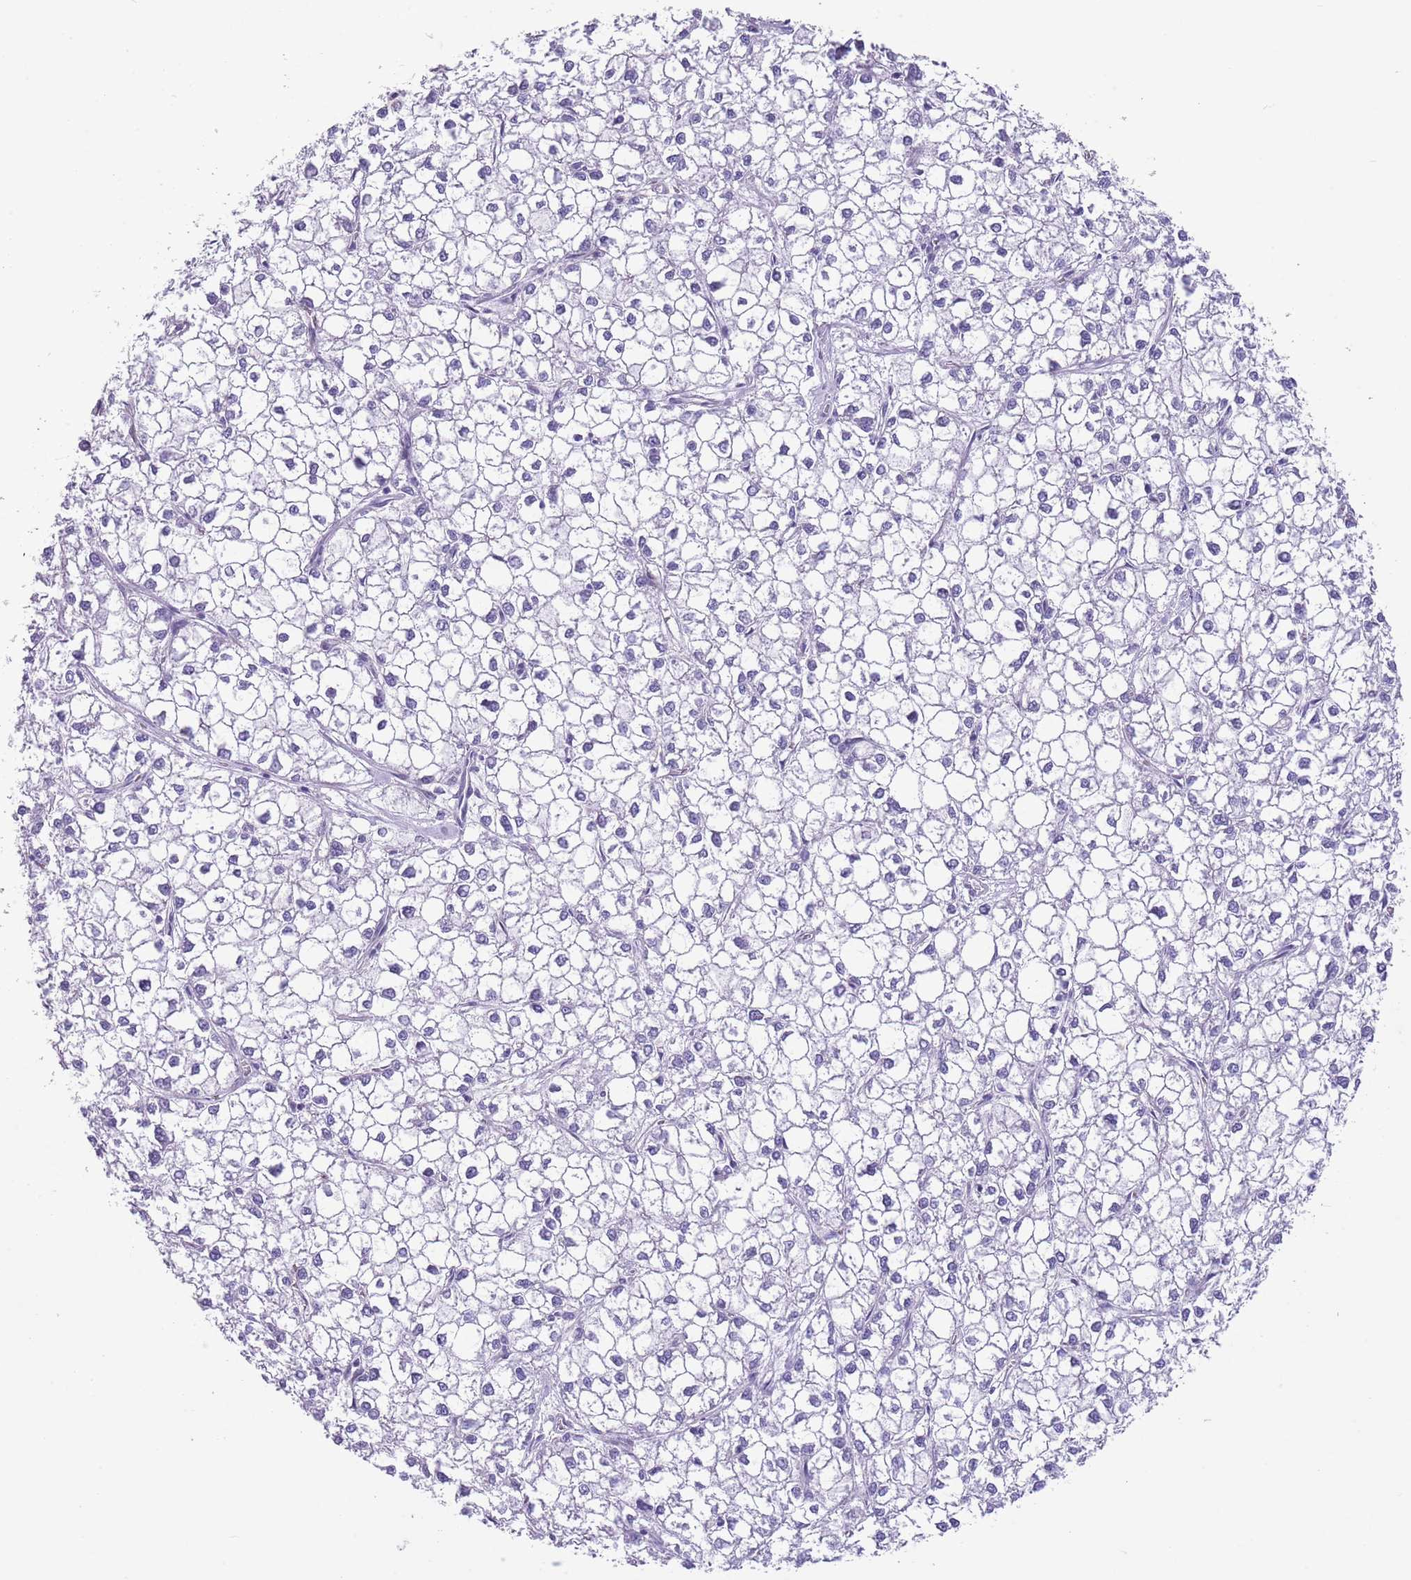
{"staining": {"intensity": "negative", "quantity": "none", "location": "none"}, "tissue": "liver cancer", "cell_type": "Tumor cells", "image_type": "cancer", "snomed": [{"axis": "morphology", "description": "Carcinoma, Hepatocellular, NOS"}, {"axis": "topography", "description": "Liver"}], "caption": "Tumor cells show no significant protein positivity in liver cancer (hepatocellular carcinoma).", "gene": "TSGA13", "patient": {"sex": "female", "age": 43}}